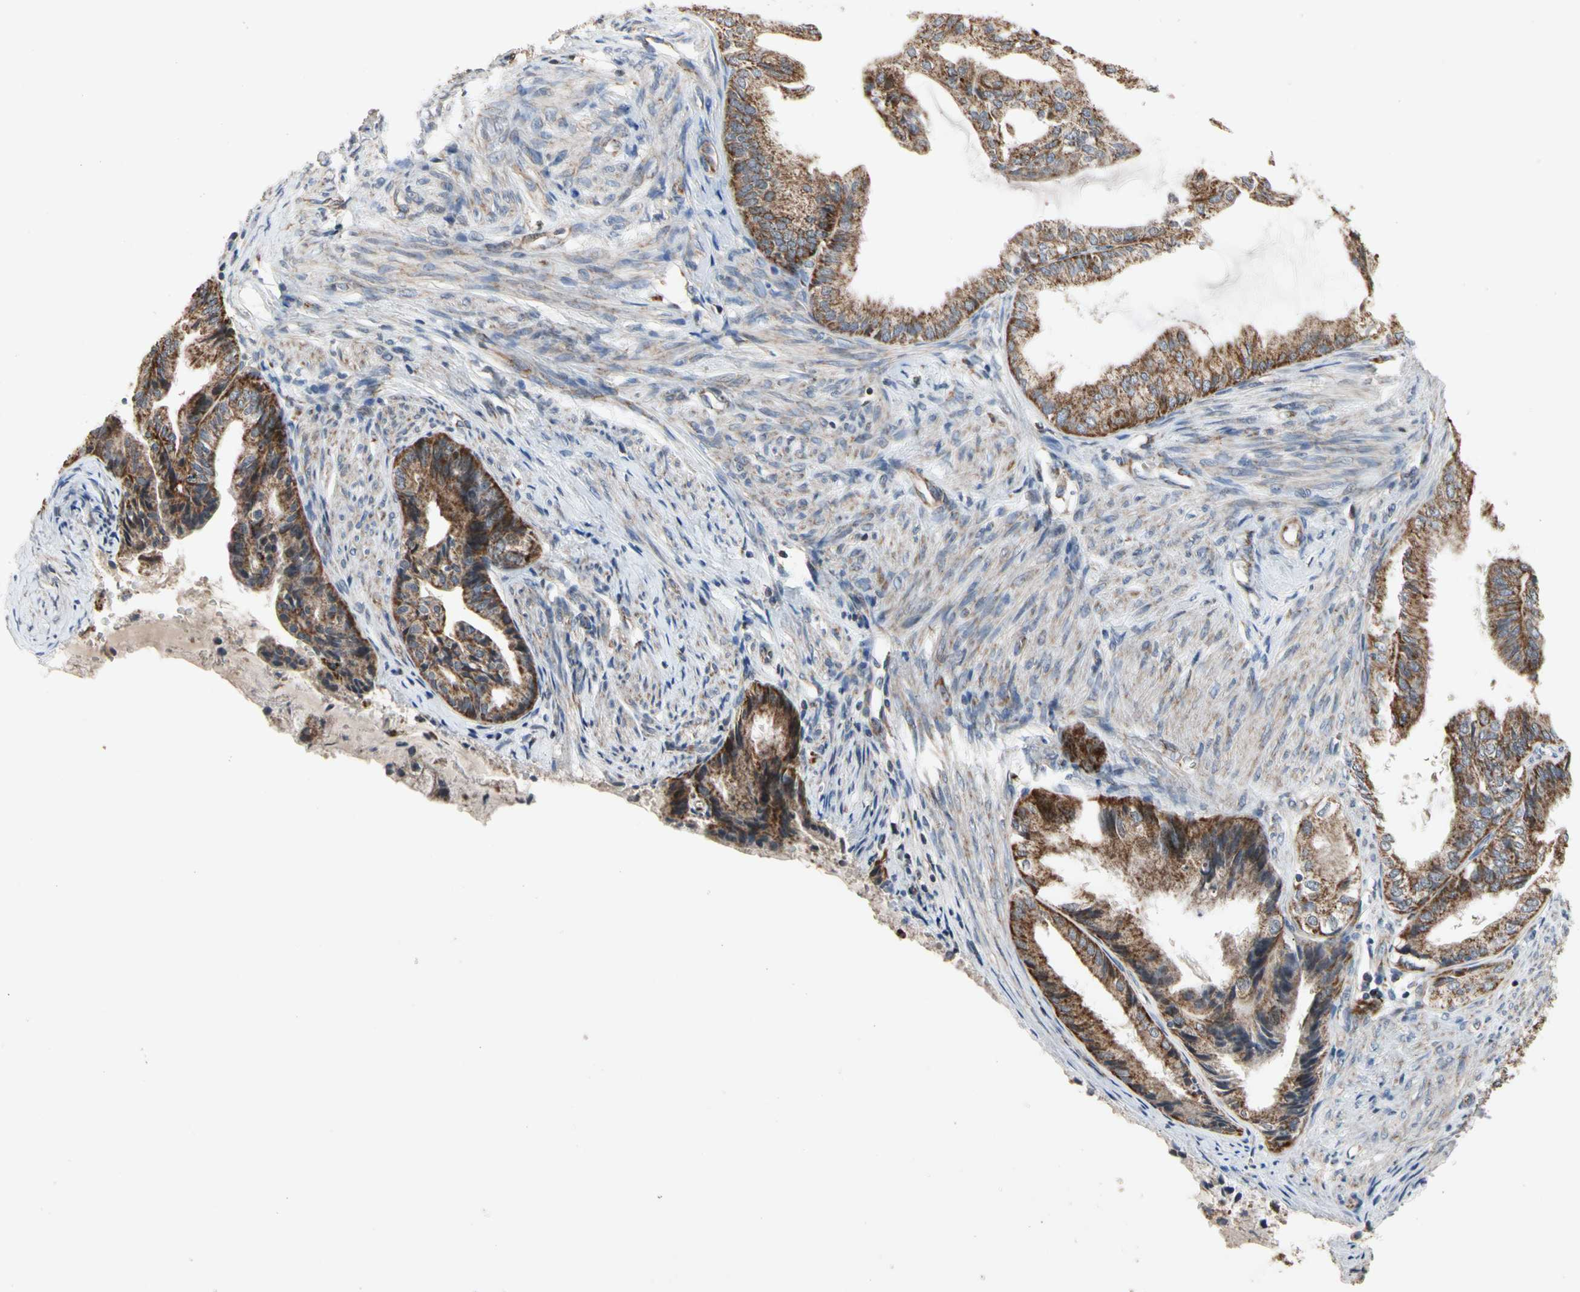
{"staining": {"intensity": "strong", "quantity": ">75%", "location": "cytoplasmic/membranous"}, "tissue": "endometrial cancer", "cell_type": "Tumor cells", "image_type": "cancer", "snomed": [{"axis": "morphology", "description": "Adenocarcinoma, NOS"}, {"axis": "topography", "description": "Endometrium"}], "caption": "A brown stain highlights strong cytoplasmic/membranous staining of a protein in human endometrial cancer (adenocarcinoma) tumor cells. The staining was performed using DAB (3,3'-diaminobenzidine) to visualize the protein expression in brown, while the nuclei were stained in blue with hematoxylin (Magnification: 20x).", "gene": "GPD2", "patient": {"sex": "female", "age": 86}}